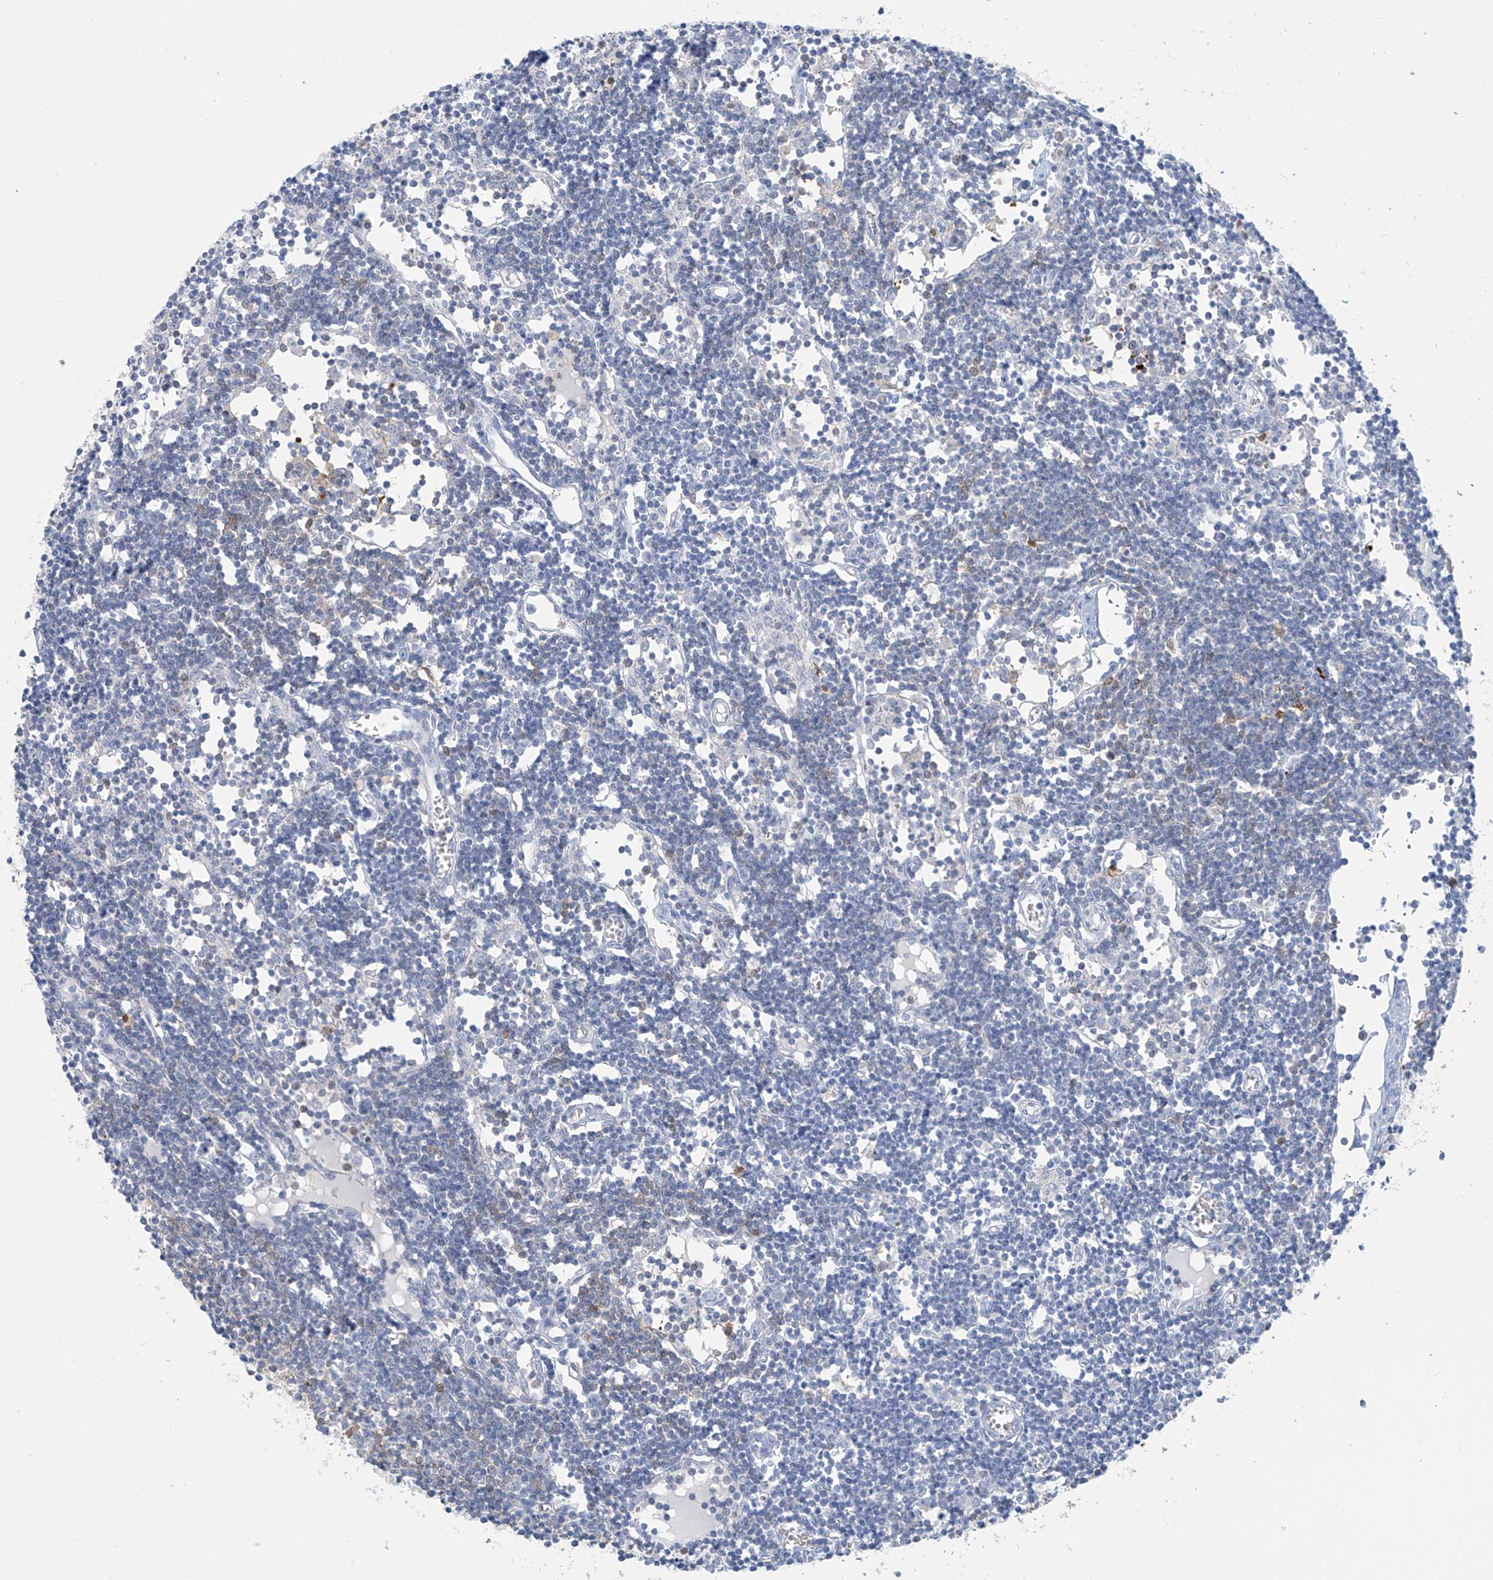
{"staining": {"intensity": "strong", "quantity": "<25%", "location": "cytoplasmic/membranous"}, "tissue": "lymph node", "cell_type": "Germinal center cells", "image_type": "normal", "snomed": [{"axis": "morphology", "description": "Normal tissue, NOS"}, {"axis": "topography", "description": "Lymph node"}], "caption": "About <25% of germinal center cells in benign lymph node demonstrate strong cytoplasmic/membranous protein staining as visualized by brown immunohistochemical staining.", "gene": "TRMT2B", "patient": {"sex": "female", "age": 11}}